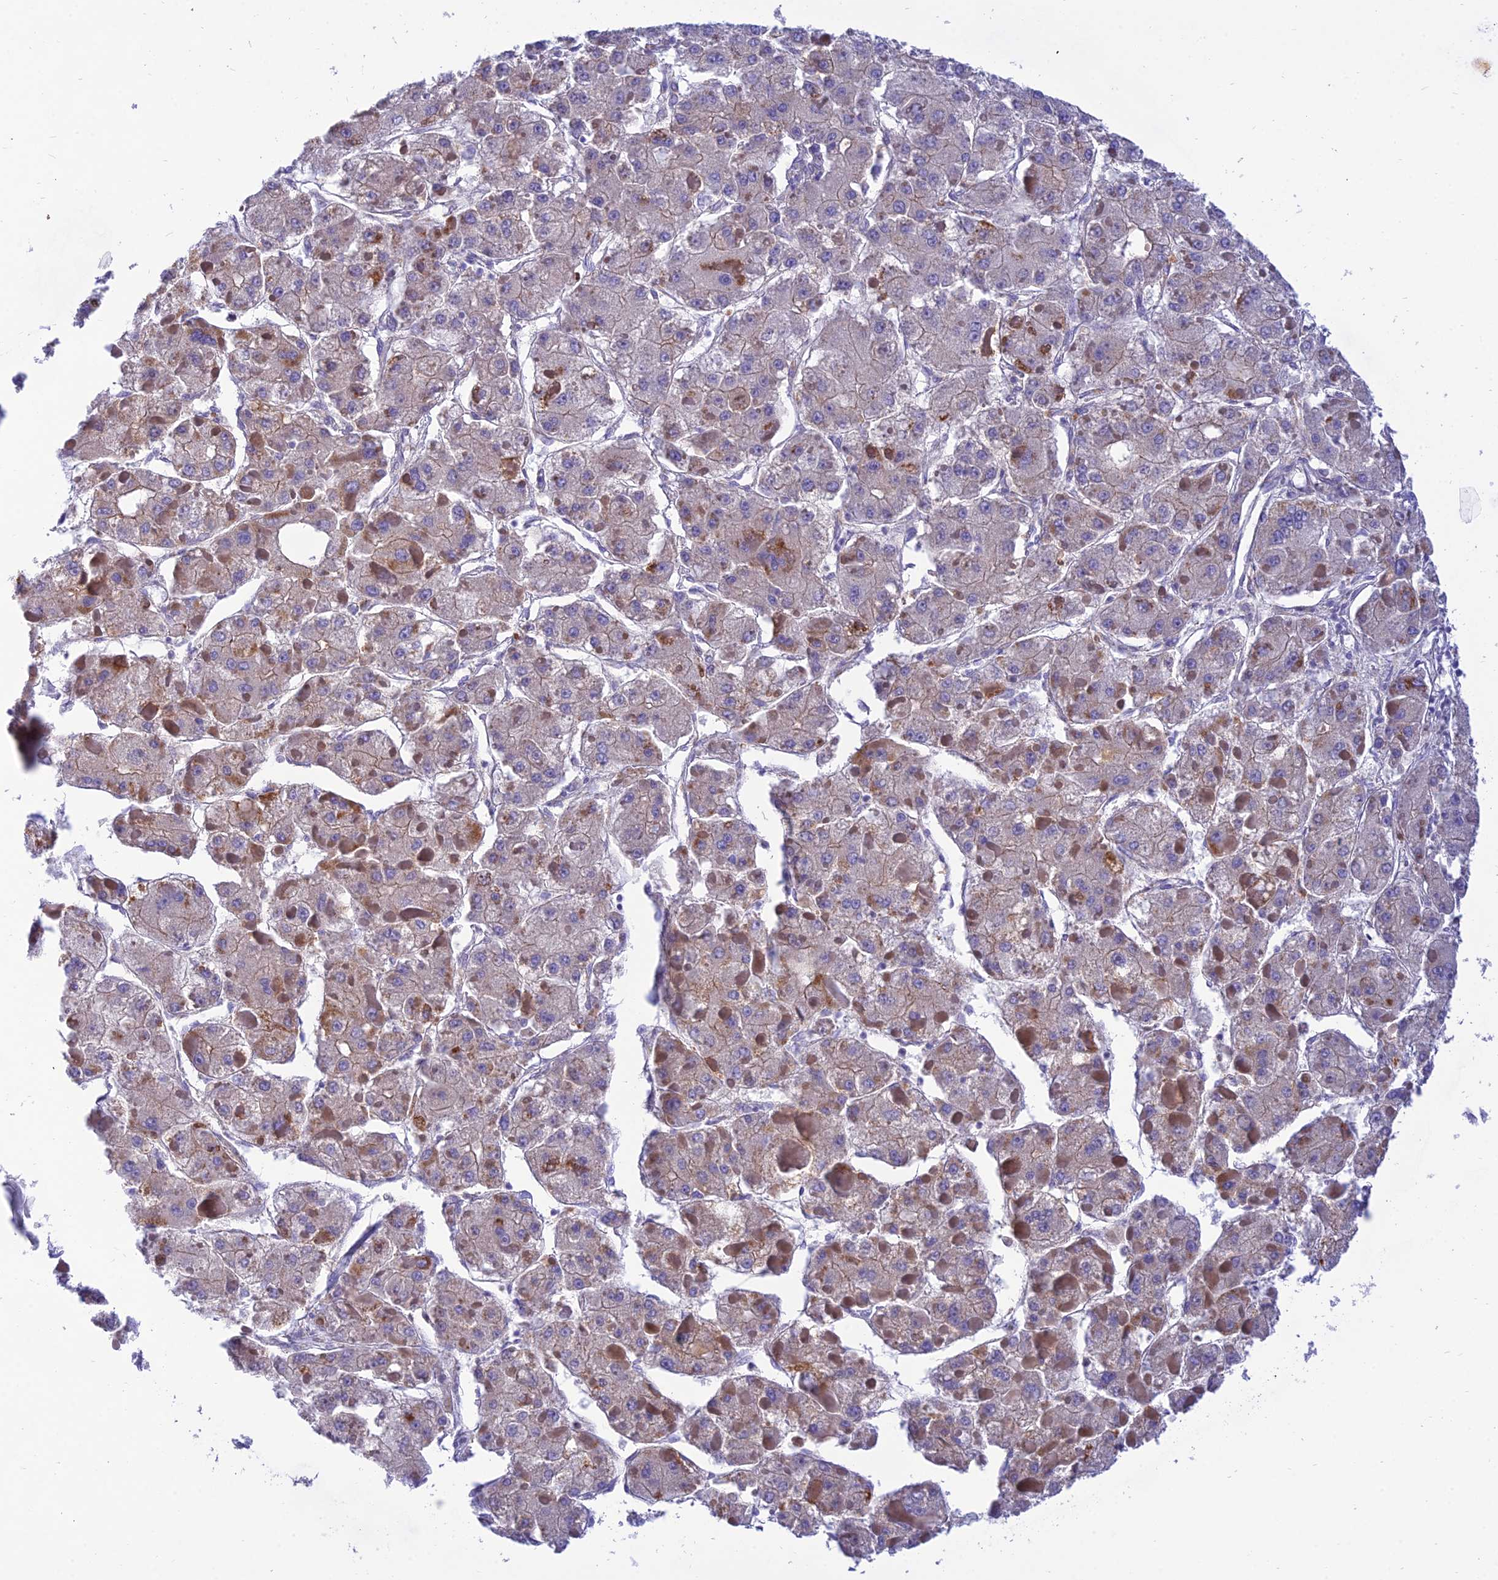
{"staining": {"intensity": "moderate", "quantity": "<25%", "location": "cytoplasmic/membranous"}, "tissue": "liver cancer", "cell_type": "Tumor cells", "image_type": "cancer", "snomed": [{"axis": "morphology", "description": "Carcinoma, Hepatocellular, NOS"}, {"axis": "topography", "description": "Liver"}], "caption": "About <25% of tumor cells in human liver hepatocellular carcinoma show moderate cytoplasmic/membranous protein expression as visualized by brown immunohistochemical staining.", "gene": "CCDC157", "patient": {"sex": "female", "age": 73}}